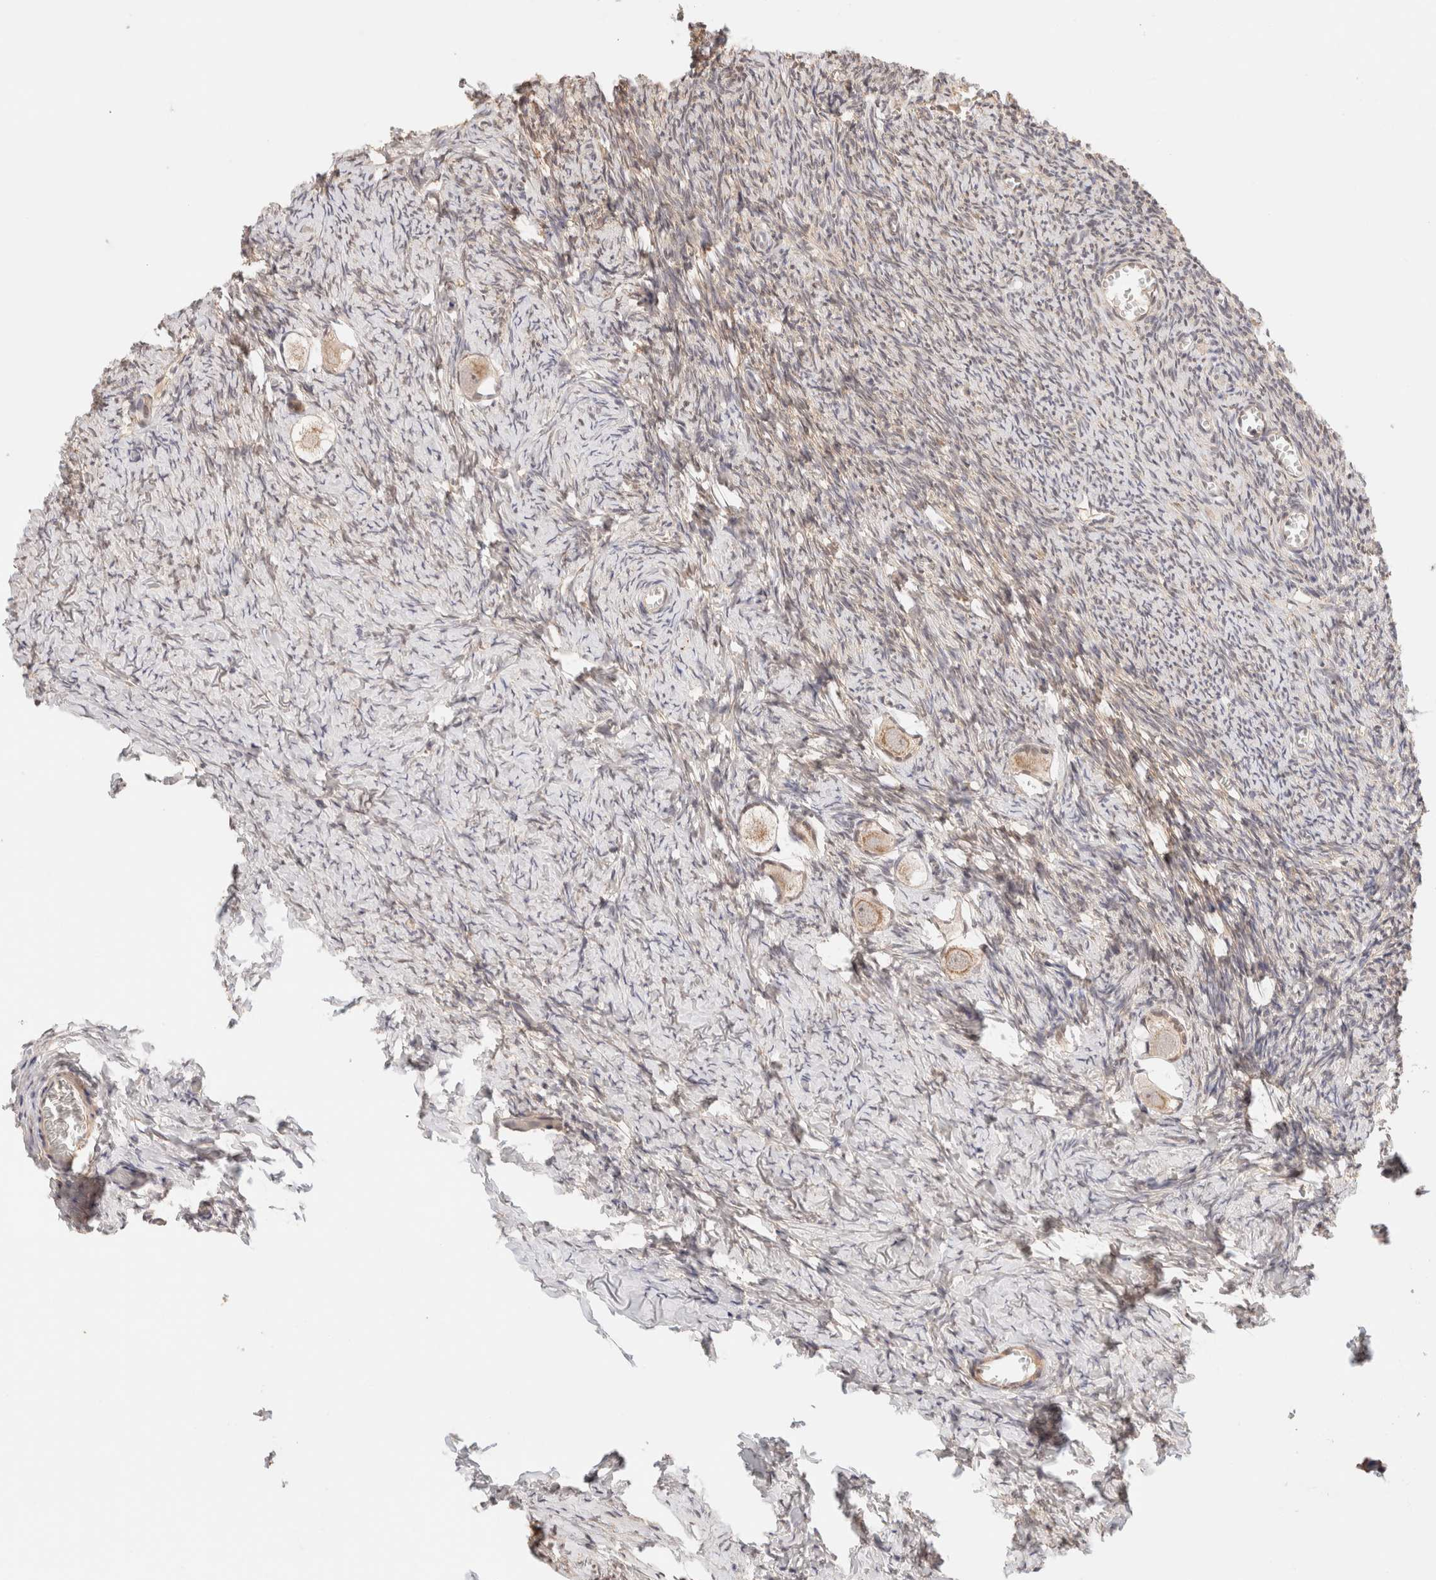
{"staining": {"intensity": "weak", "quantity": ">75%", "location": "cytoplasmic/membranous"}, "tissue": "ovary", "cell_type": "Follicle cells", "image_type": "normal", "snomed": [{"axis": "morphology", "description": "Normal tissue, NOS"}, {"axis": "topography", "description": "Ovary"}], "caption": "Brown immunohistochemical staining in unremarkable ovary shows weak cytoplasmic/membranous staining in approximately >75% of follicle cells.", "gene": "BRPF3", "patient": {"sex": "female", "age": 27}}